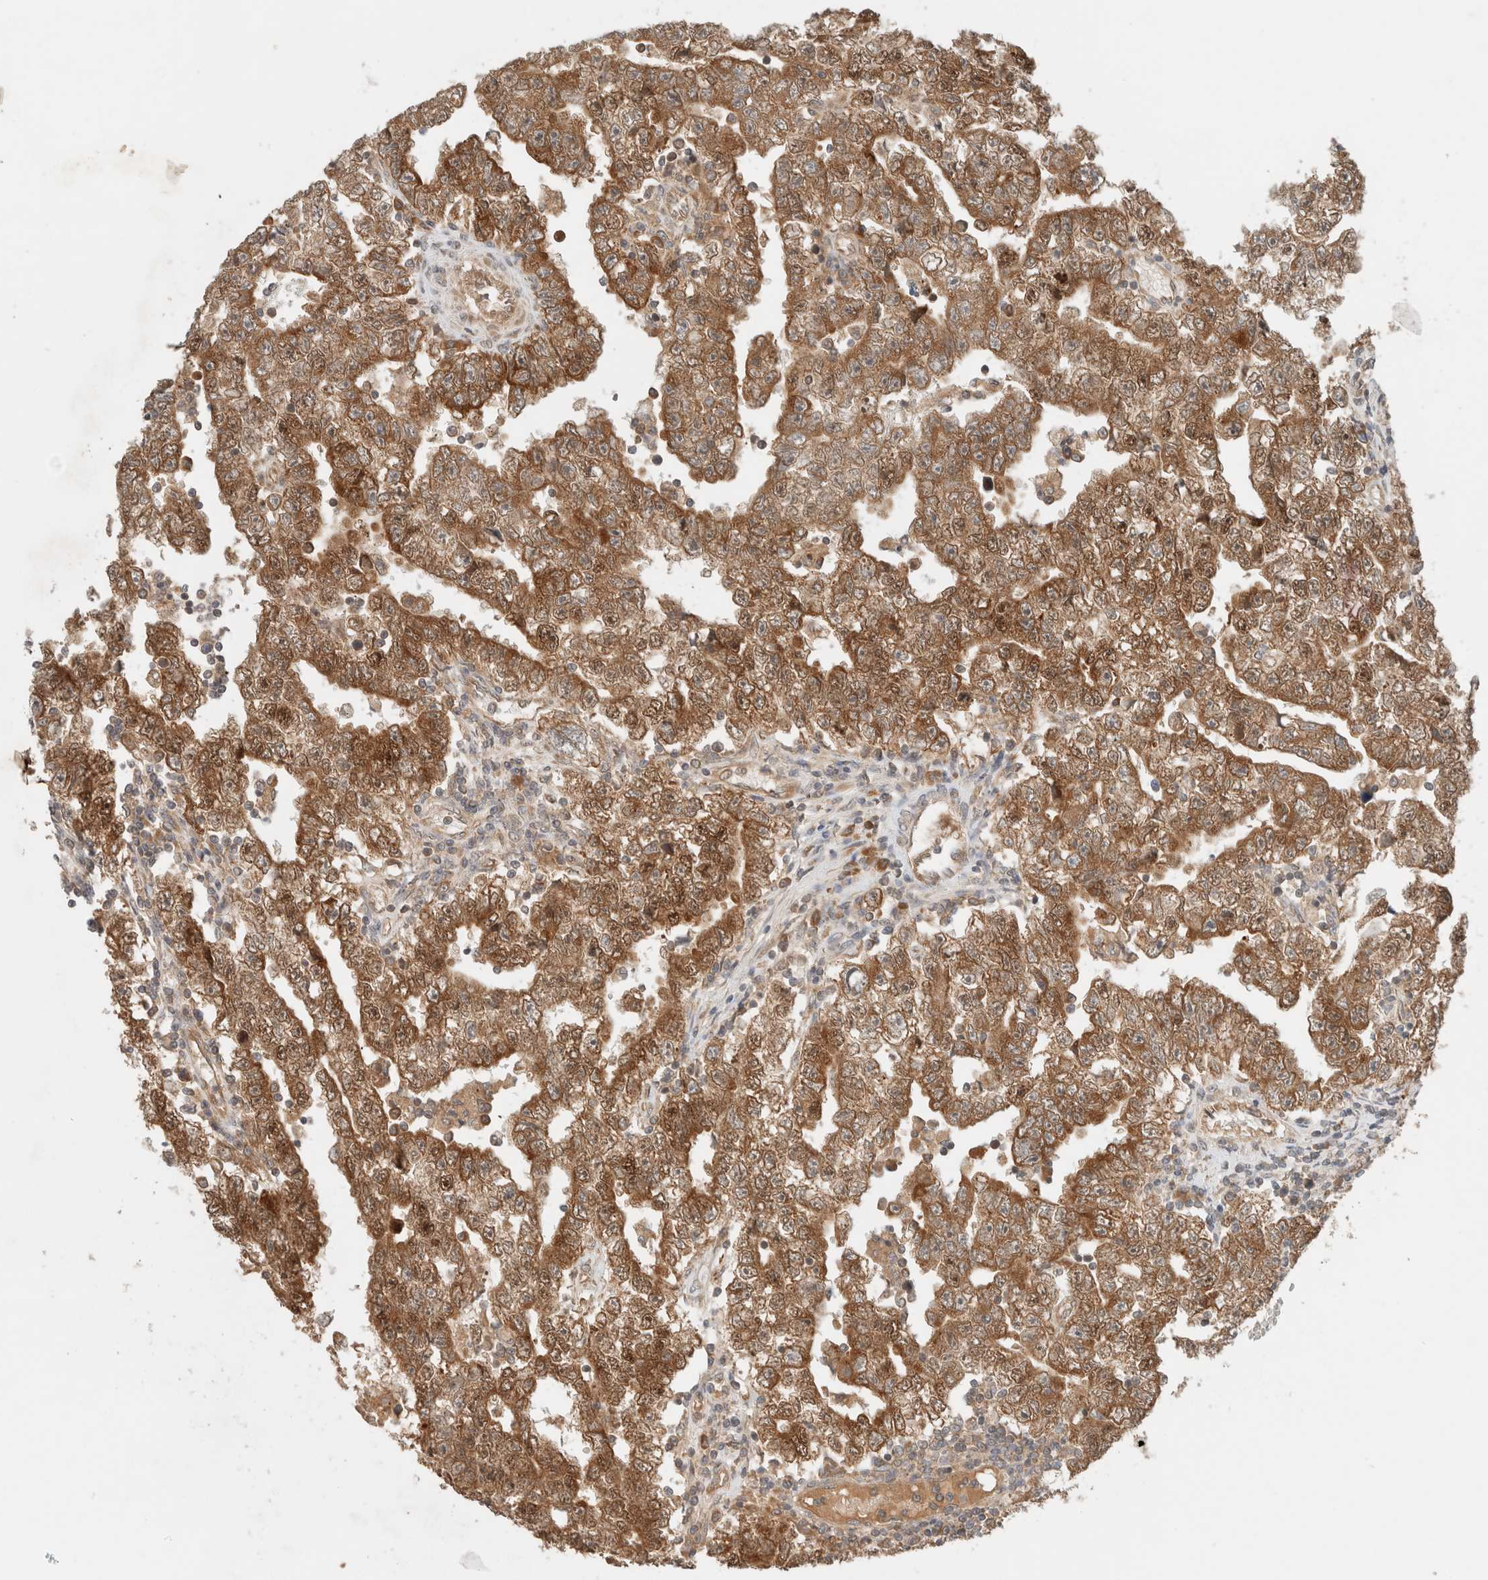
{"staining": {"intensity": "moderate", "quantity": ">75%", "location": "cytoplasmic/membranous,nuclear"}, "tissue": "testis cancer", "cell_type": "Tumor cells", "image_type": "cancer", "snomed": [{"axis": "morphology", "description": "Carcinoma, Embryonal, NOS"}, {"axis": "topography", "description": "Testis"}], "caption": "Human testis cancer (embryonal carcinoma) stained with a protein marker reveals moderate staining in tumor cells.", "gene": "ARFGEF2", "patient": {"sex": "male", "age": 25}}